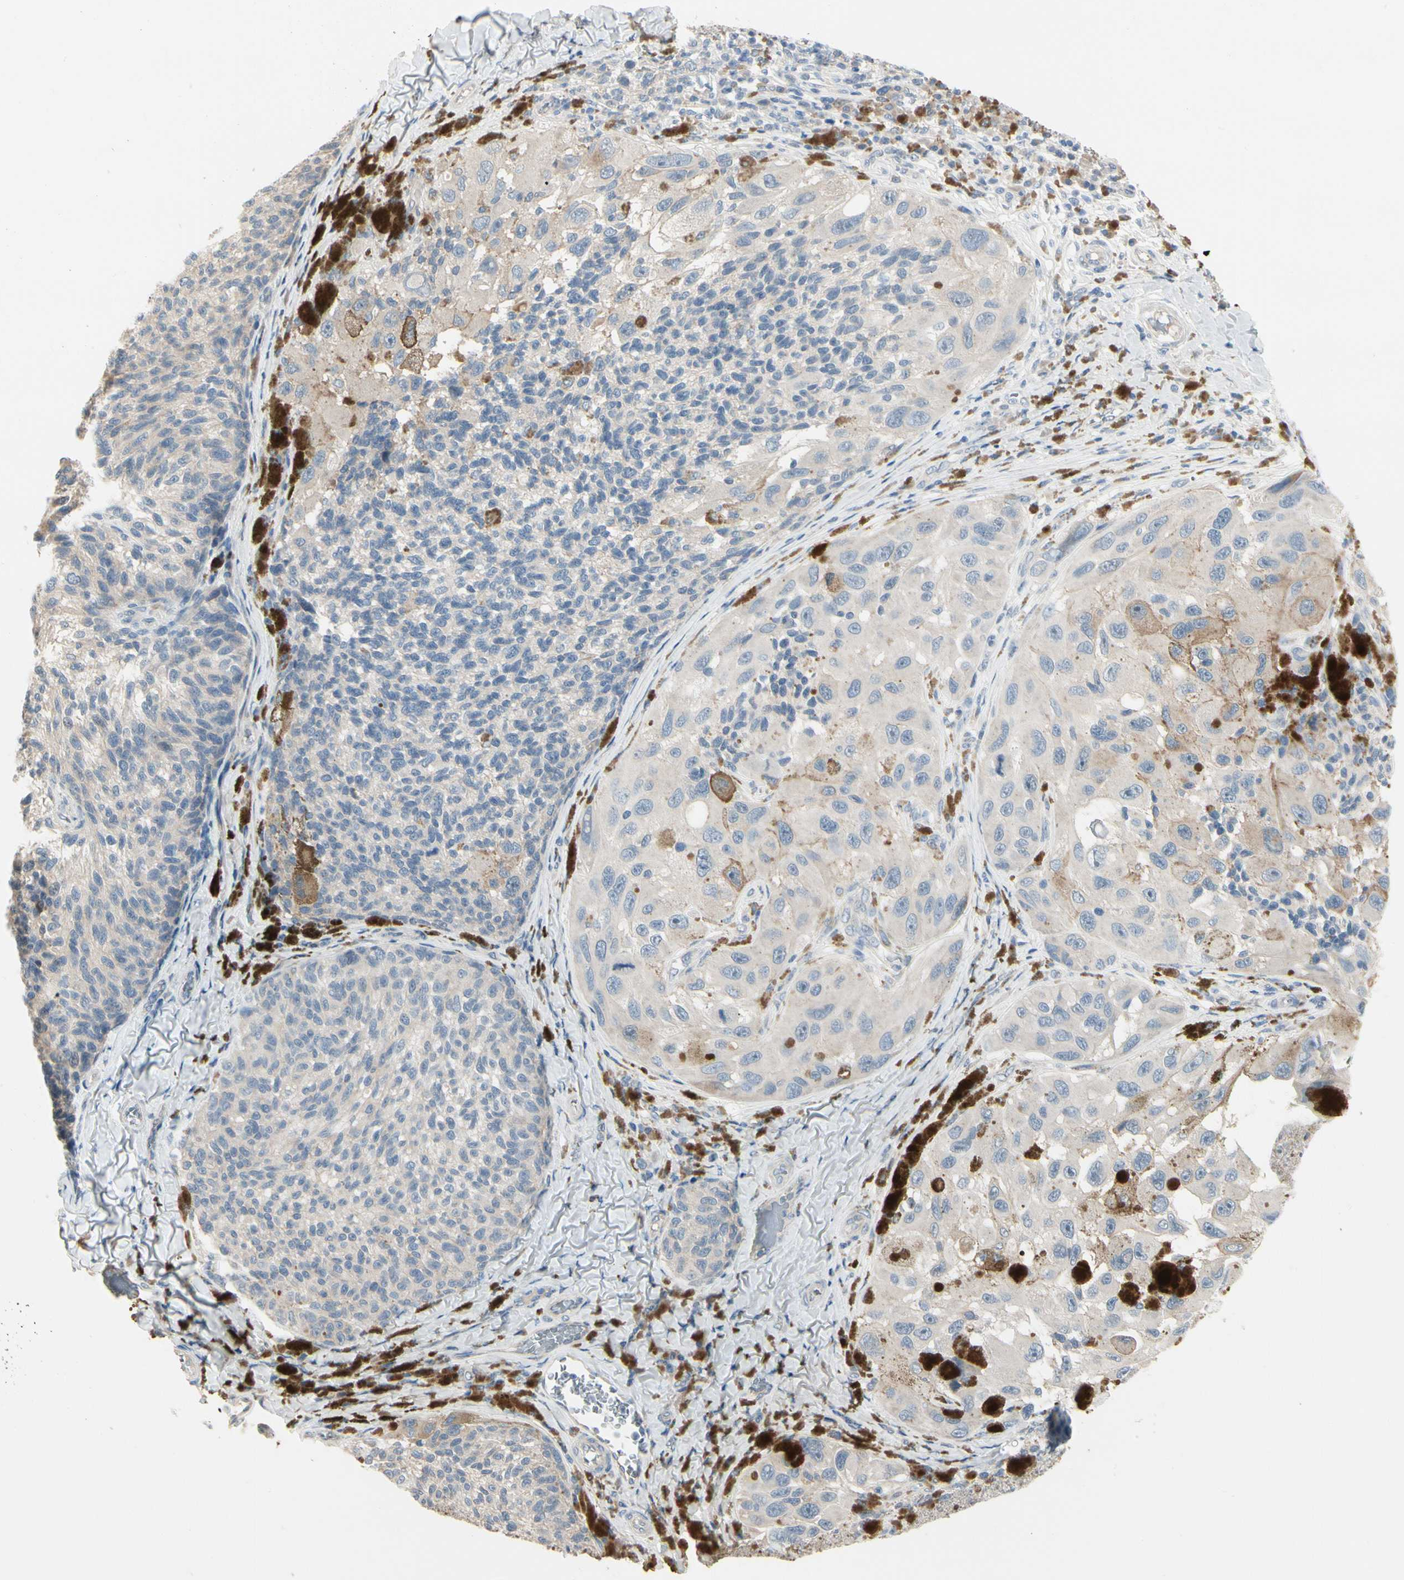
{"staining": {"intensity": "weak", "quantity": "<25%", "location": "cytoplasmic/membranous"}, "tissue": "melanoma", "cell_type": "Tumor cells", "image_type": "cancer", "snomed": [{"axis": "morphology", "description": "Malignant melanoma, NOS"}, {"axis": "topography", "description": "Skin"}], "caption": "Immunohistochemistry image of human melanoma stained for a protein (brown), which shows no positivity in tumor cells.", "gene": "SPINK4", "patient": {"sex": "female", "age": 73}}